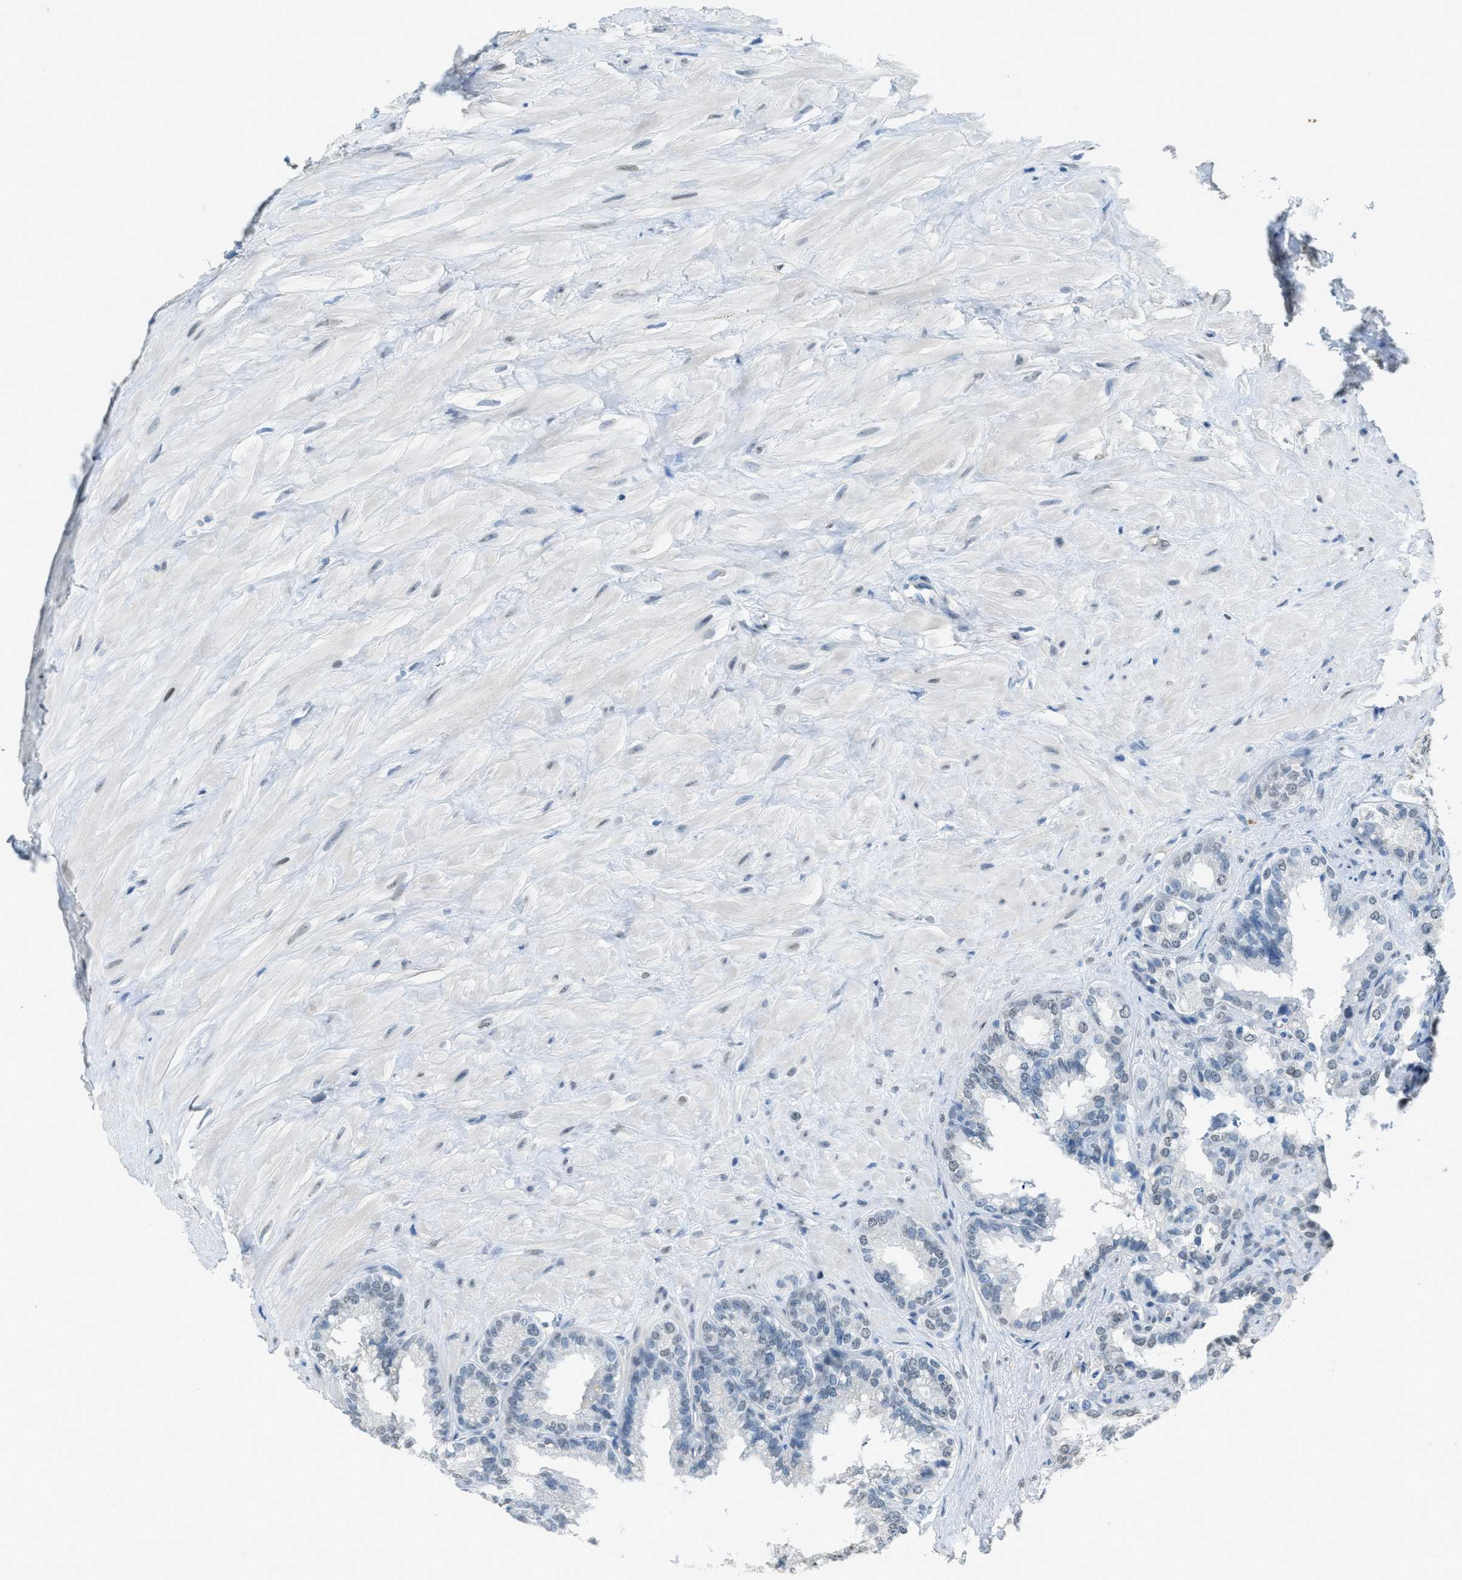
{"staining": {"intensity": "weak", "quantity": "<25%", "location": "nuclear"}, "tissue": "seminal vesicle", "cell_type": "Glandular cells", "image_type": "normal", "snomed": [{"axis": "morphology", "description": "Normal tissue, NOS"}, {"axis": "topography", "description": "Seminal veicle"}], "caption": "A histopathology image of human seminal vesicle is negative for staining in glandular cells. (DAB (3,3'-diaminobenzidine) IHC, high magnification).", "gene": "TTC13", "patient": {"sex": "male", "age": 64}}